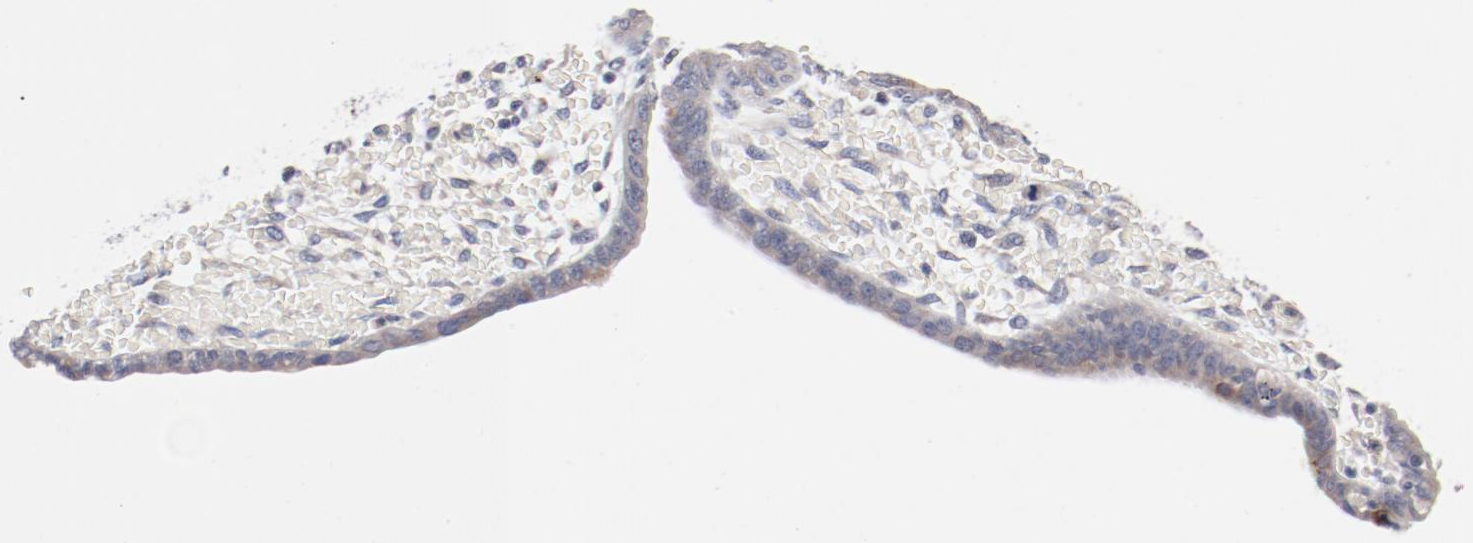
{"staining": {"intensity": "negative", "quantity": "none", "location": "none"}, "tissue": "endometrium", "cell_type": "Cells in endometrial stroma", "image_type": "normal", "snomed": [{"axis": "morphology", "description": "Normal tissue, NOS"}, {"axis": "topography", "description": "Endometrium"}], "caption": "An immunohistochemistry image of benign endometrium is shown. There is no staining in cells in endometrial stroma of endometrium. (Brightfield microscopy of DAB IHC at high magnification).", "gene": "AK7", "patient": {"sex": "female", "age": 42}}